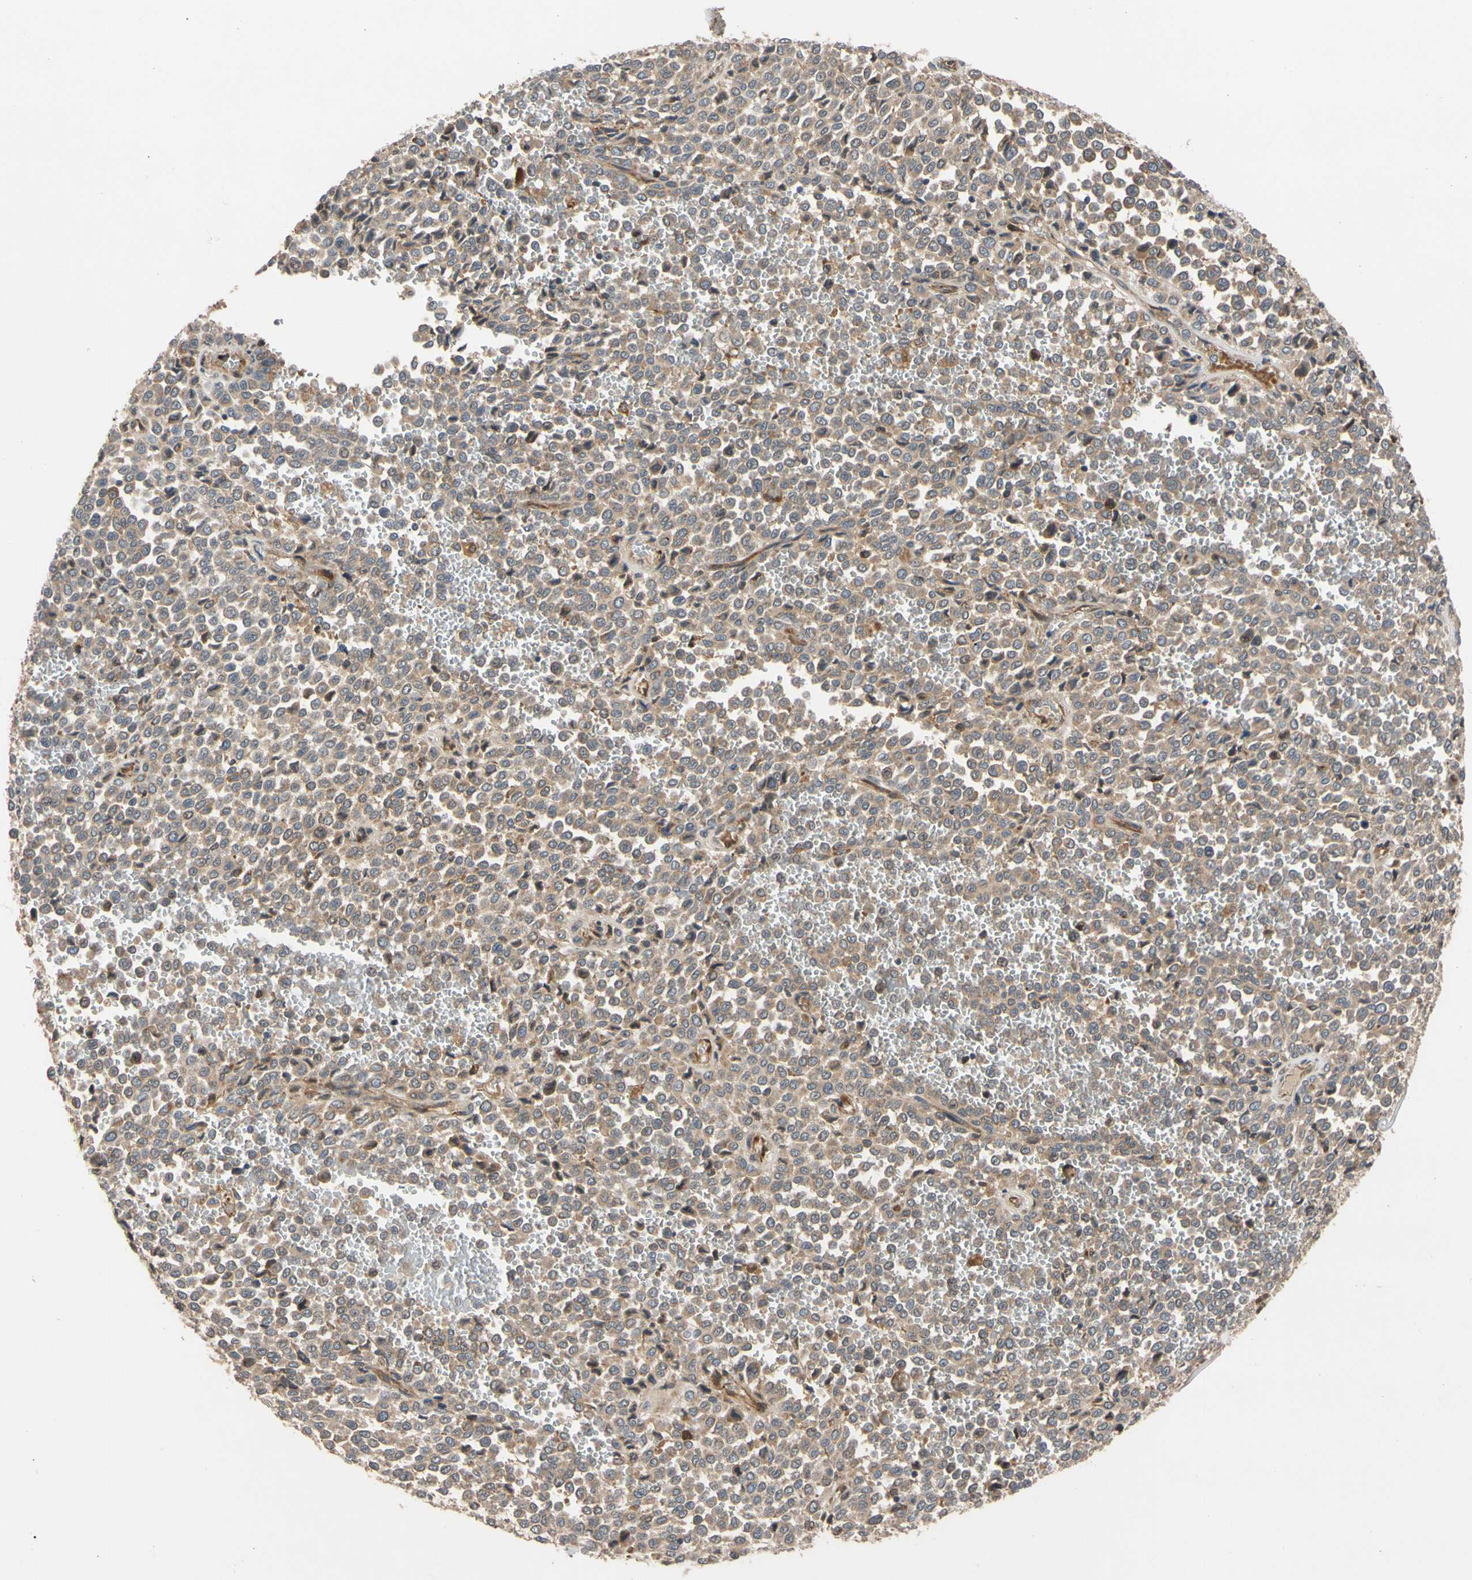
{"staining": {"intensity": "weak", "quantity": ">75%", "location": "cytoplasmic/membranous"}, "tissue": "melanoma", "cell_type": "Tumor cells", "image_type": "cancer", "snomed": [{"axis": "morphology", "description": "Malignant melanoma, Metastatic site"}, {"axis": "topography", "description": "Pancreas"}], "caption": "This image shows immunohistochemistry (IHC) staining of melanoma, with low weak cytoplasmic/membranous positivity in approximately >75% of tumor cells.", "gene": "CYTIP", "patient": {"sex": "female", "age": 30}}